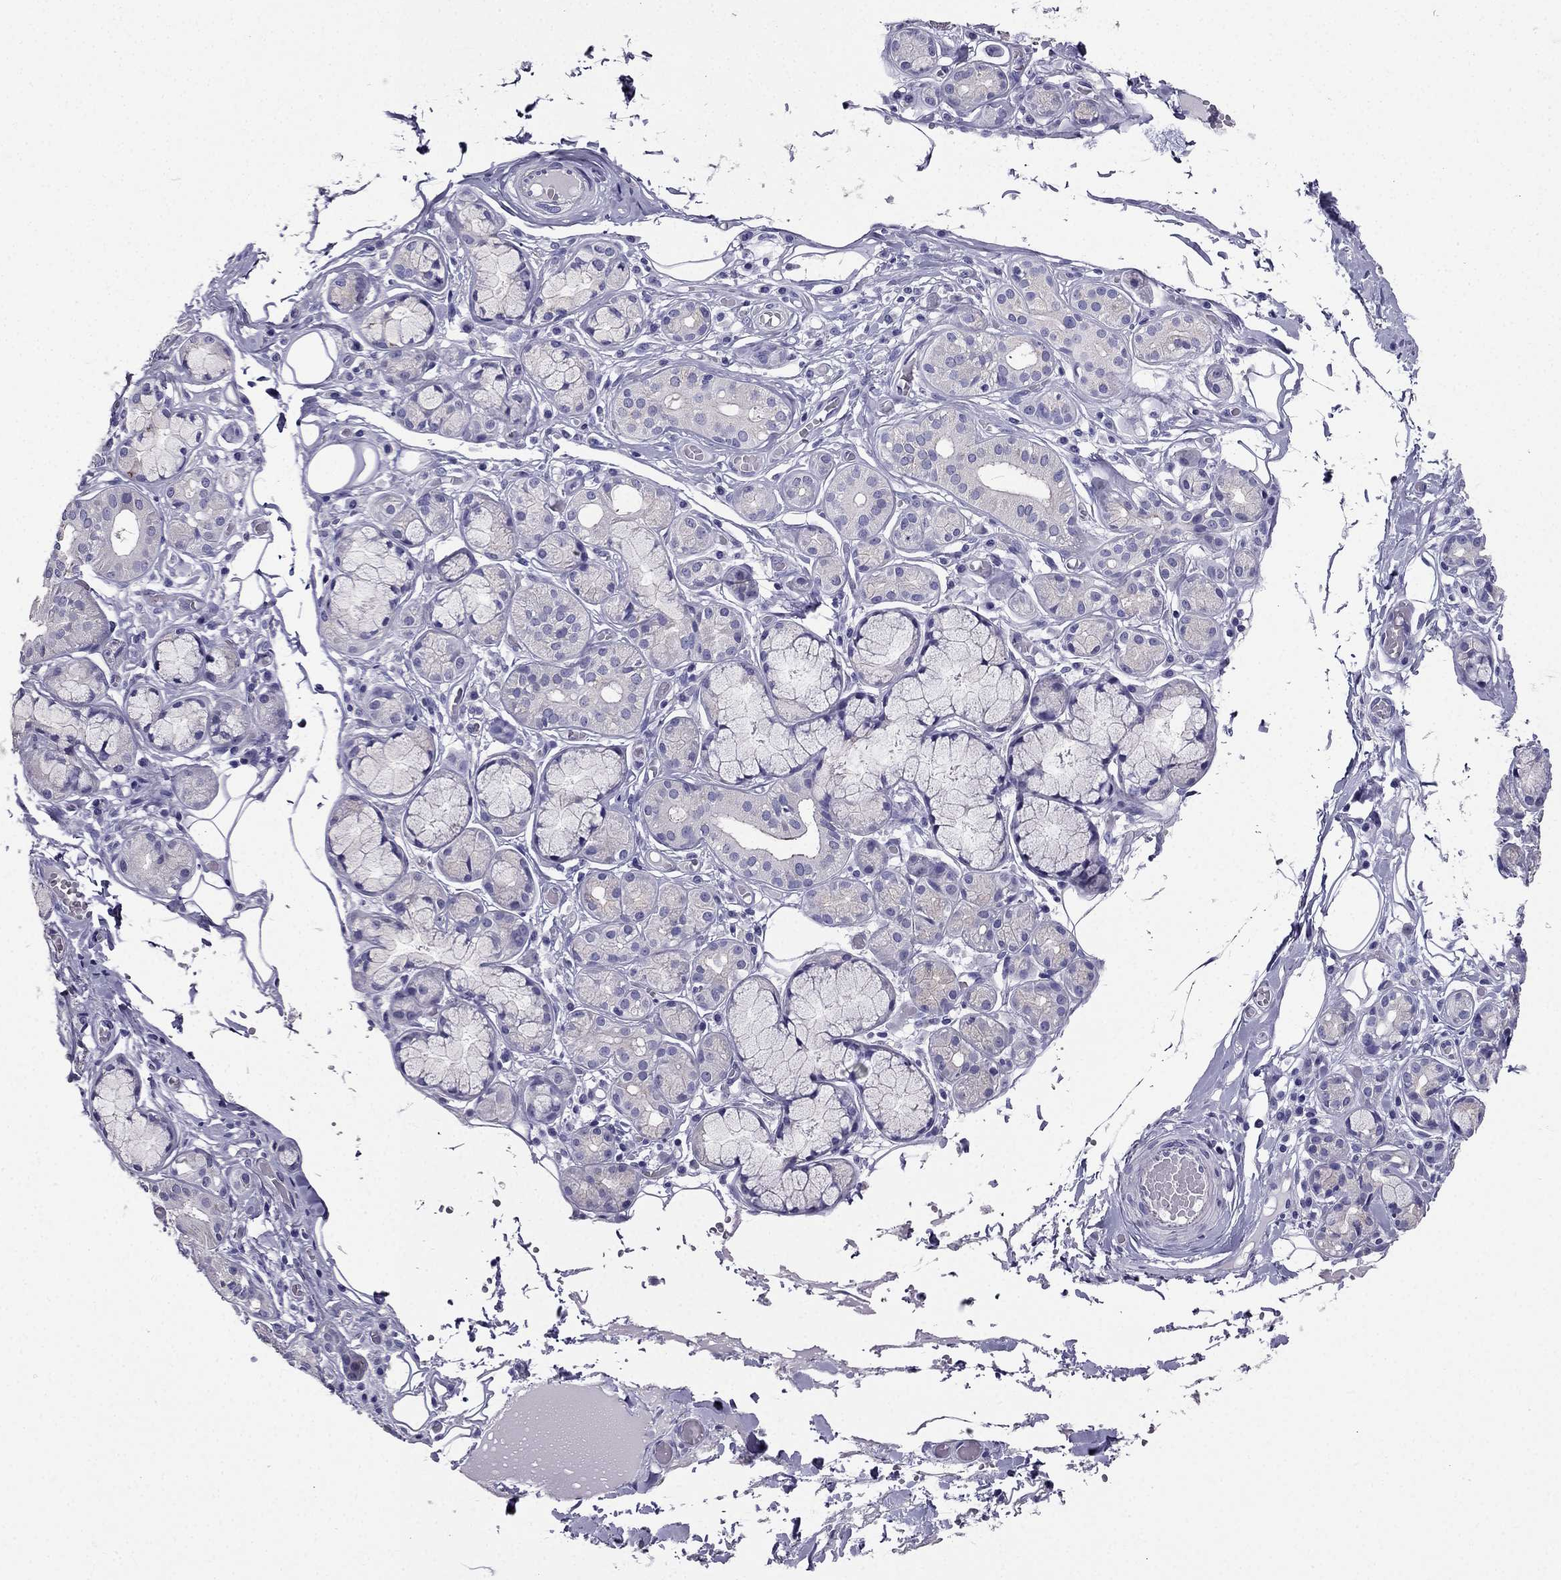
{"staining": {"intensity": "negative", "quantity": "none", "location": "none"}, "tissue": "salivary gland", "cell_type": "Glandular cells", "image_type": "normal", "snomed": [{"axis": "morphology", "description": "Normal tissue, NOS"}, {"axis": "topography", "description": "Salivary gland"}, {"axis": "topography", "description": "Peripheral nerve tissue"}], "caption": "Glandular cells show no significant positivity in normal salivary gland. (DAB immunohistochemistry with hematoxylin counter stain).", "gene": "PTH", "patient": {"sex": "male", "age": 71}}